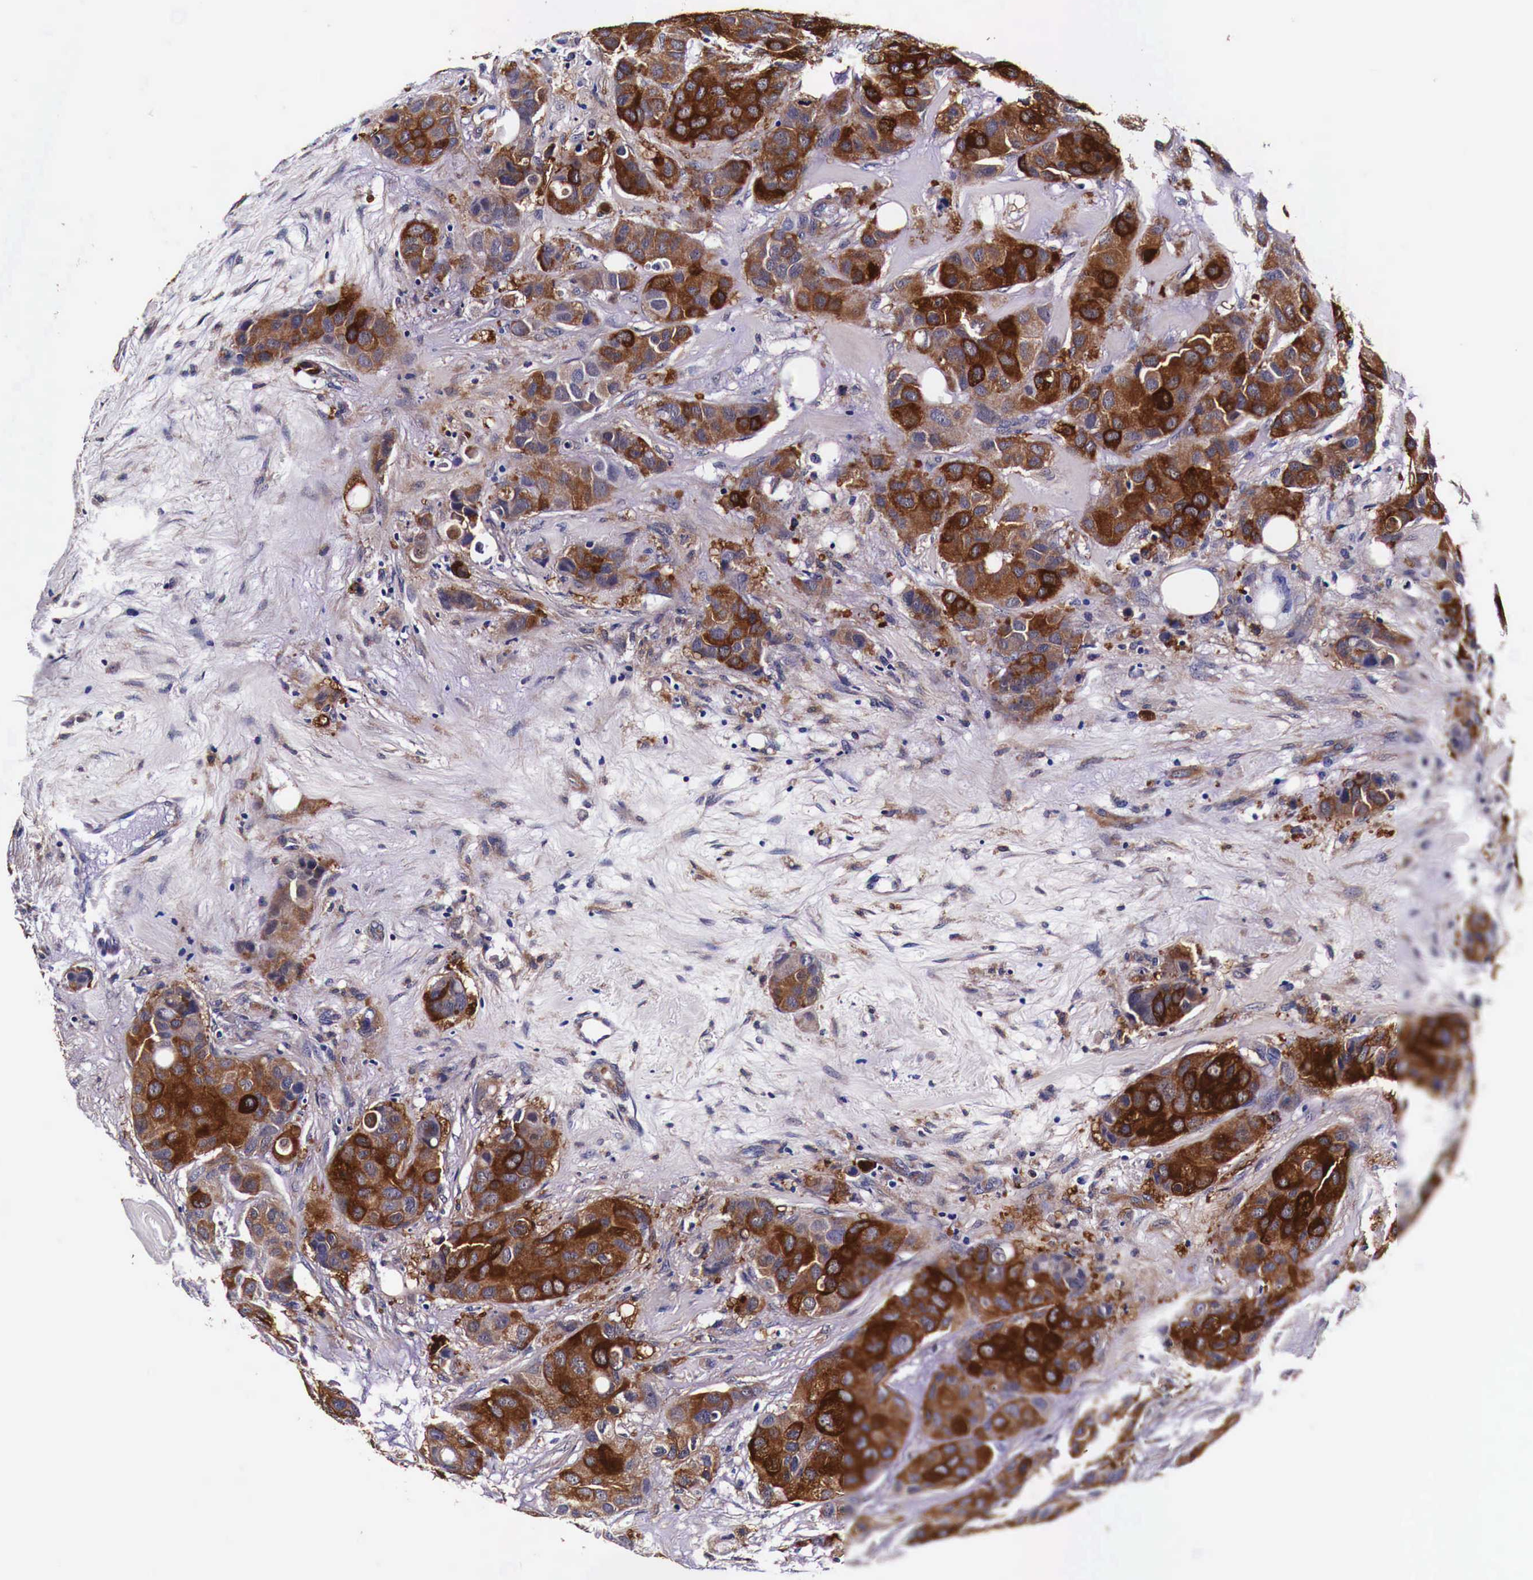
{"staining": {"intensity": "strong", "quantity": ">75%", "location": "cytoplasmic/membranous"}, "tissue": "breast cancer", "cell_type": "Tumor cells", "image_type": "cancer", "snomed": [{"axis": "morphology", "description": "Duct carcinoma"}, {"axis": "topography", "description": "Breast"}], "caption": "Immunohistochemistry (DAB (3,3'-diaminobenzidine)) staining of infiltrating ductal carcinoma (breast) reveals strong cytoplasmic/membranous protein staining in approximately >75% of tumor cells.", "gene": "HSPB1", "patient": {"sex": "female", "age": 68}}